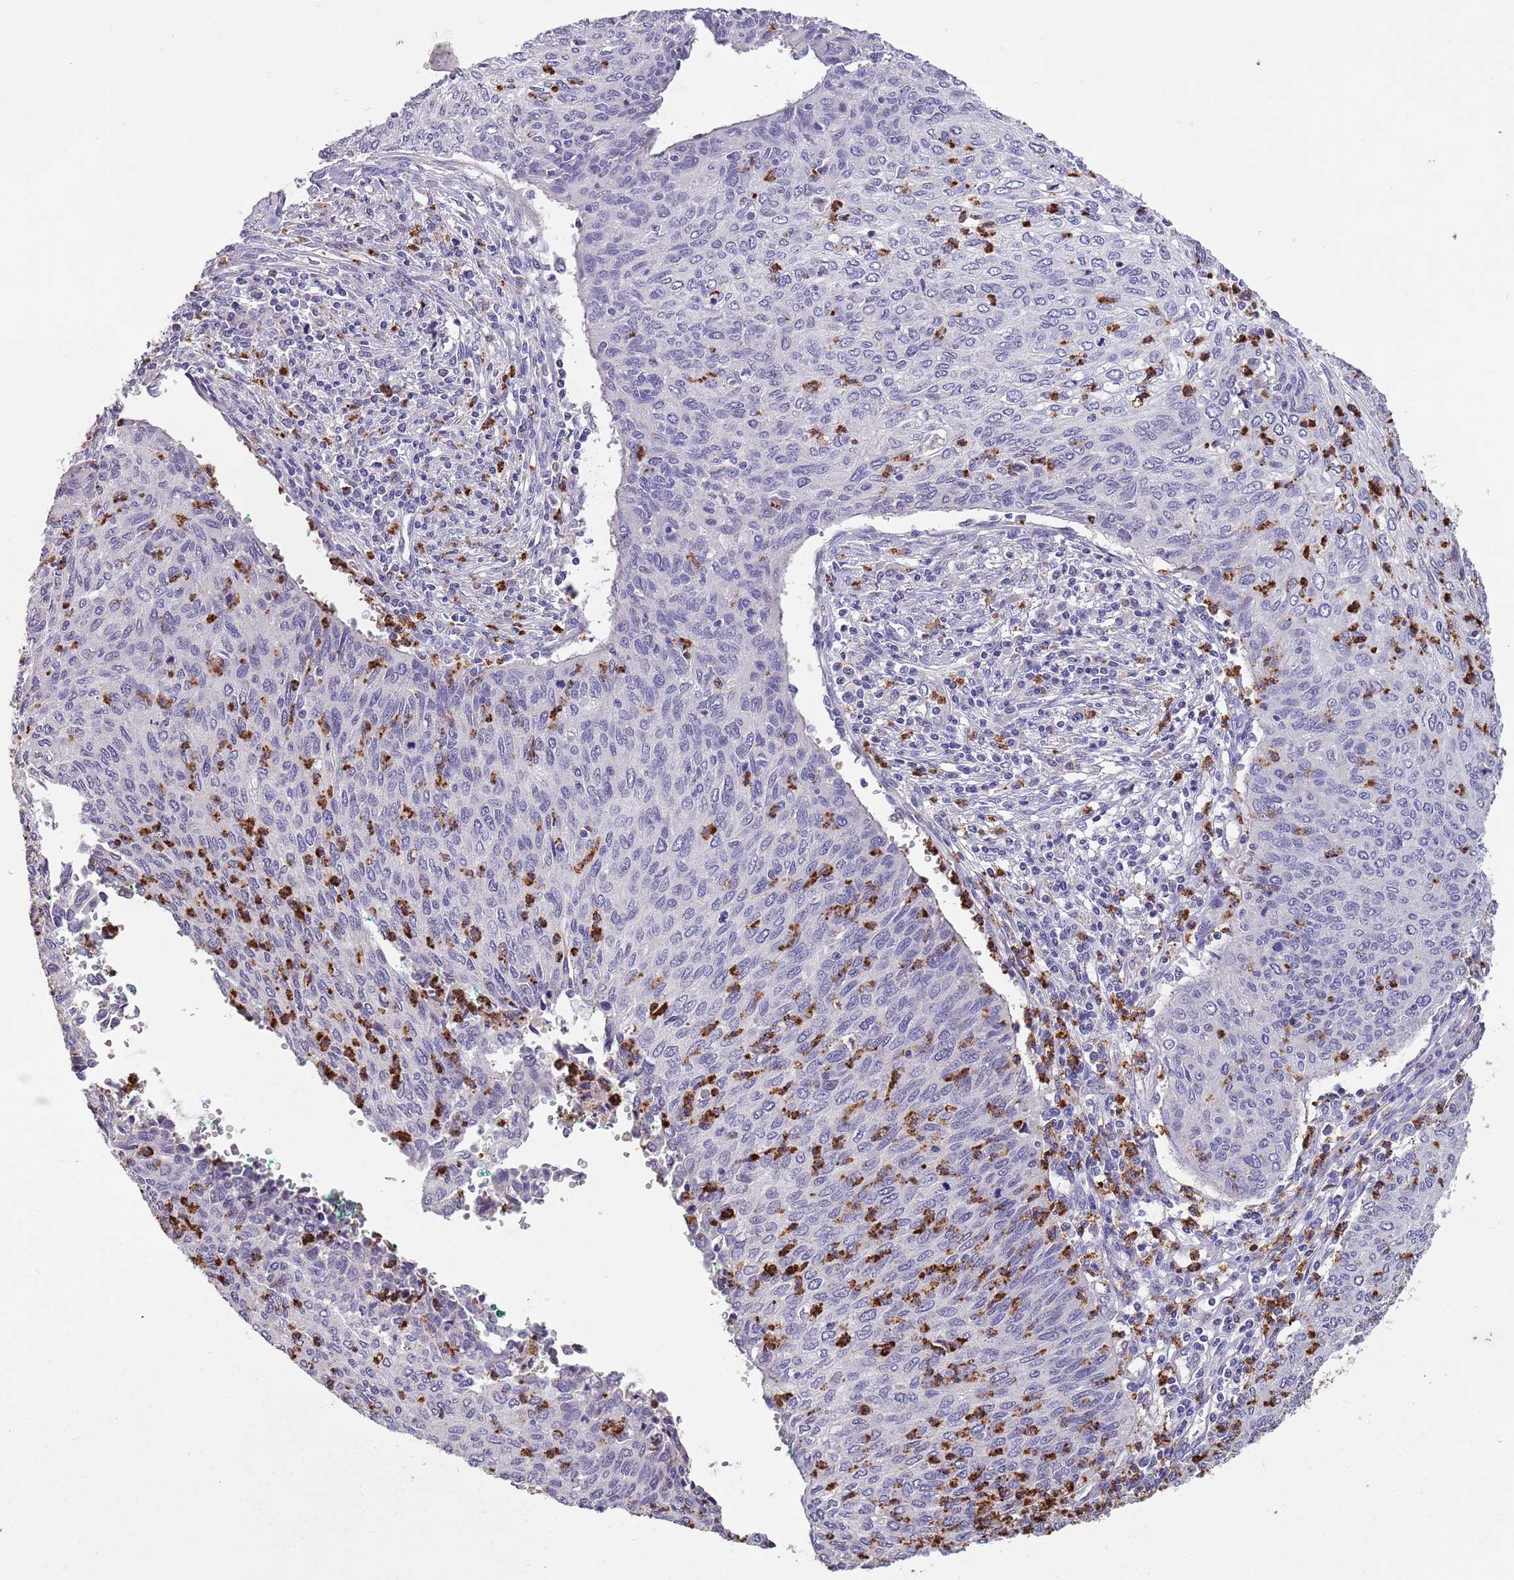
{"staining": {"intensity": "negative", "quantity": "none", "location": "none"}, "tissue": "cervical cancer", "cell_type": "Tumor cells", "image_type": "cancer", "snomed": [{"axis": "morphology", "description": "Squamous cell carcinoma, NOS"}, {"axis": "topography", "description": "Cervix"}], "caption": "Photomicrograph shows no significant protein staining in tumor cells of squamous cell carcinoma (cervical).", "gene": "P2RY13", "patient": {"sex": "female", "age": 38}}